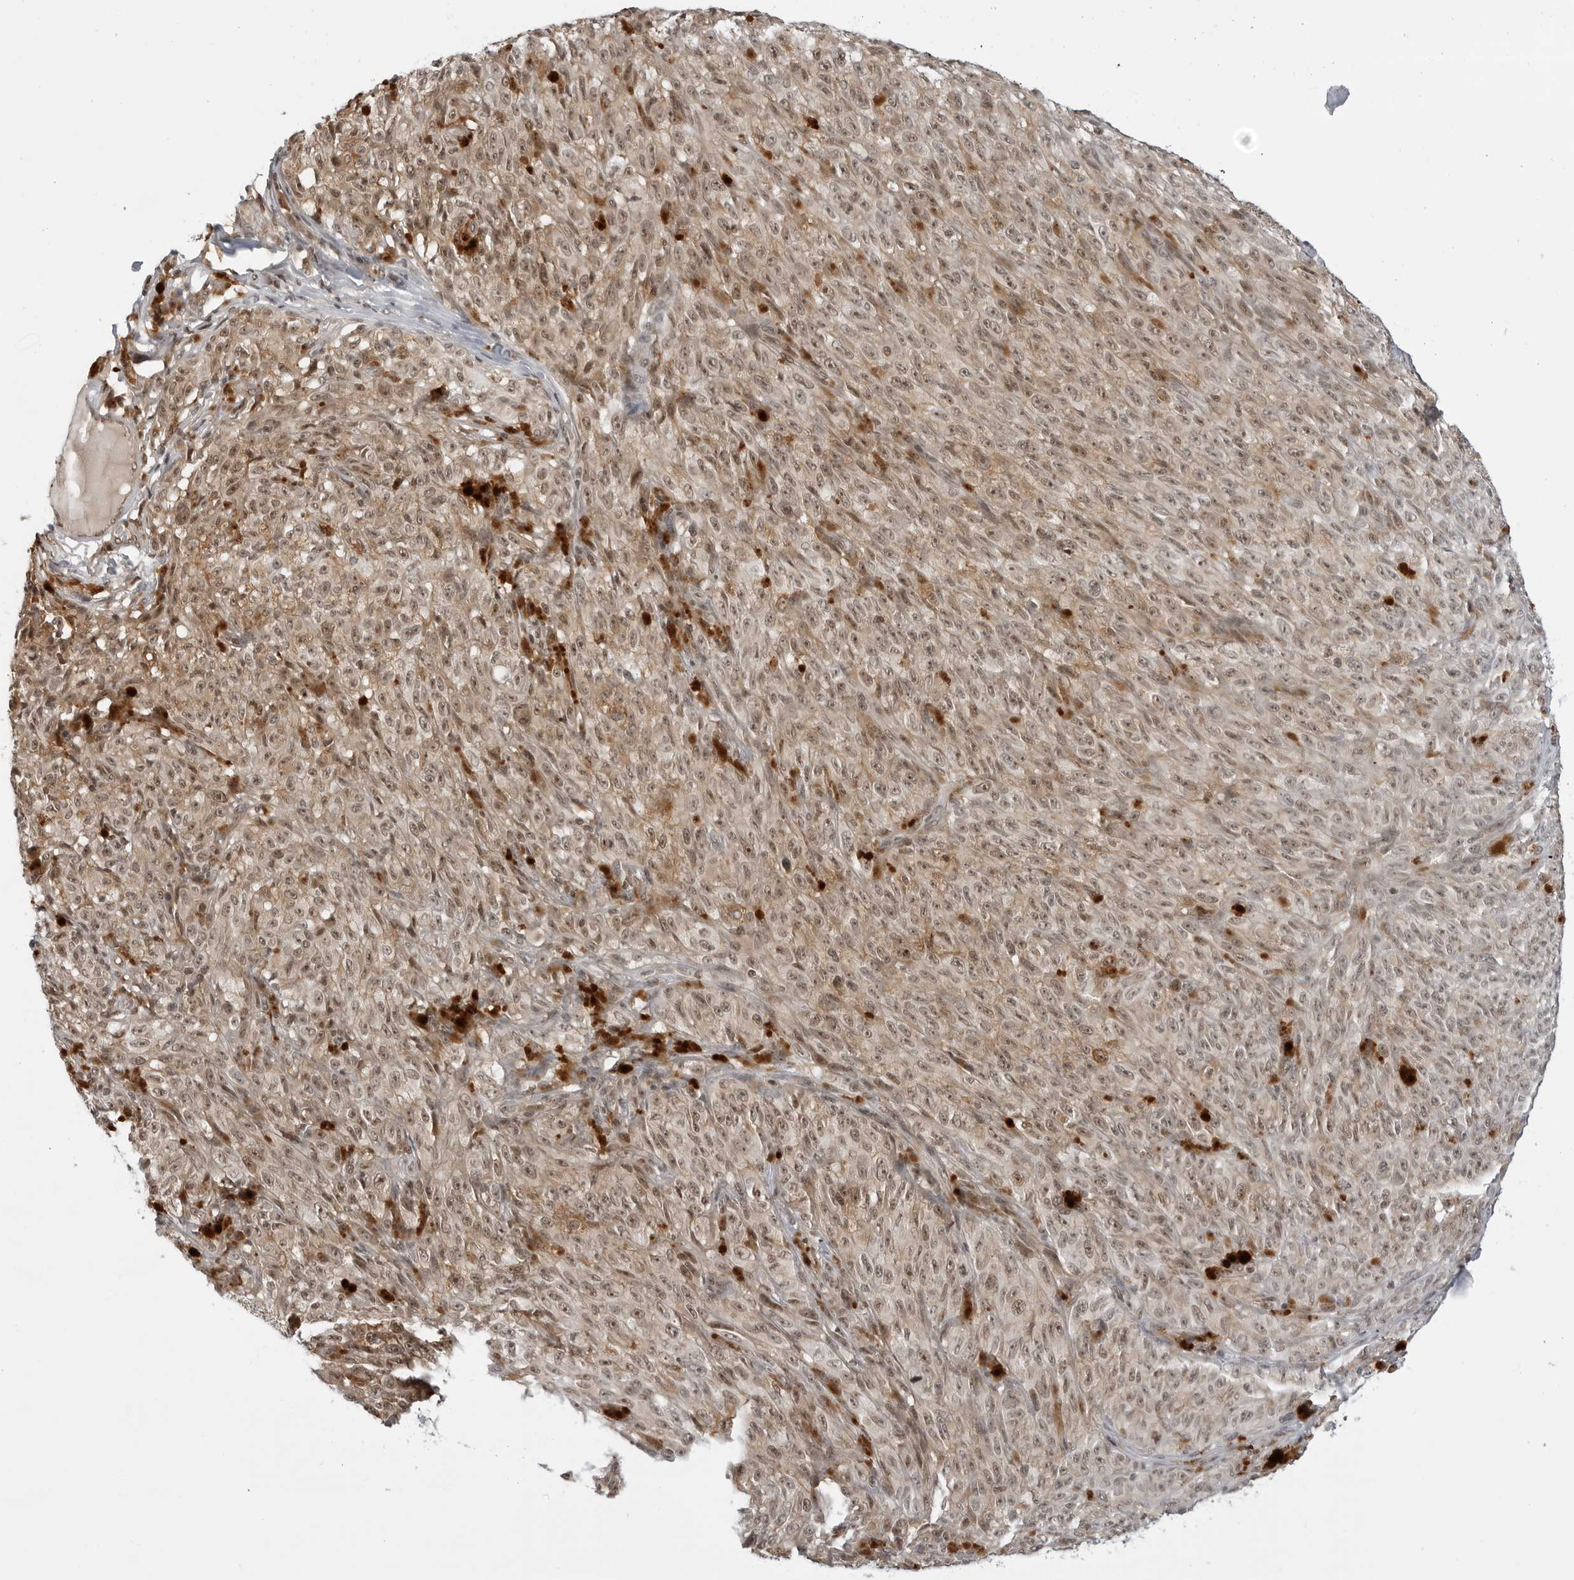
{"staining": {"intensity": "moderate", "quantity": "25%-75%", "location": "cytoplasmic/membranous,nuclear"}, "tissue": "melanoma", "cell_type": "Tumor cells", "image_type": "cancer", "snomed": [{"axis": "morphology", "description": "Malignant melanoma, NOS"}, {"axis": "topography", "description": "Skin"}], "caption": "There is medium levels of moderate cytoplasmic/membranous and nuclear positivity in tumor cells of malignant melanoma, as demonstrated by immunohistochemical staining (brown color).", "gene": "C8orf33", "patient": {"sex": "female", "age": 82}}